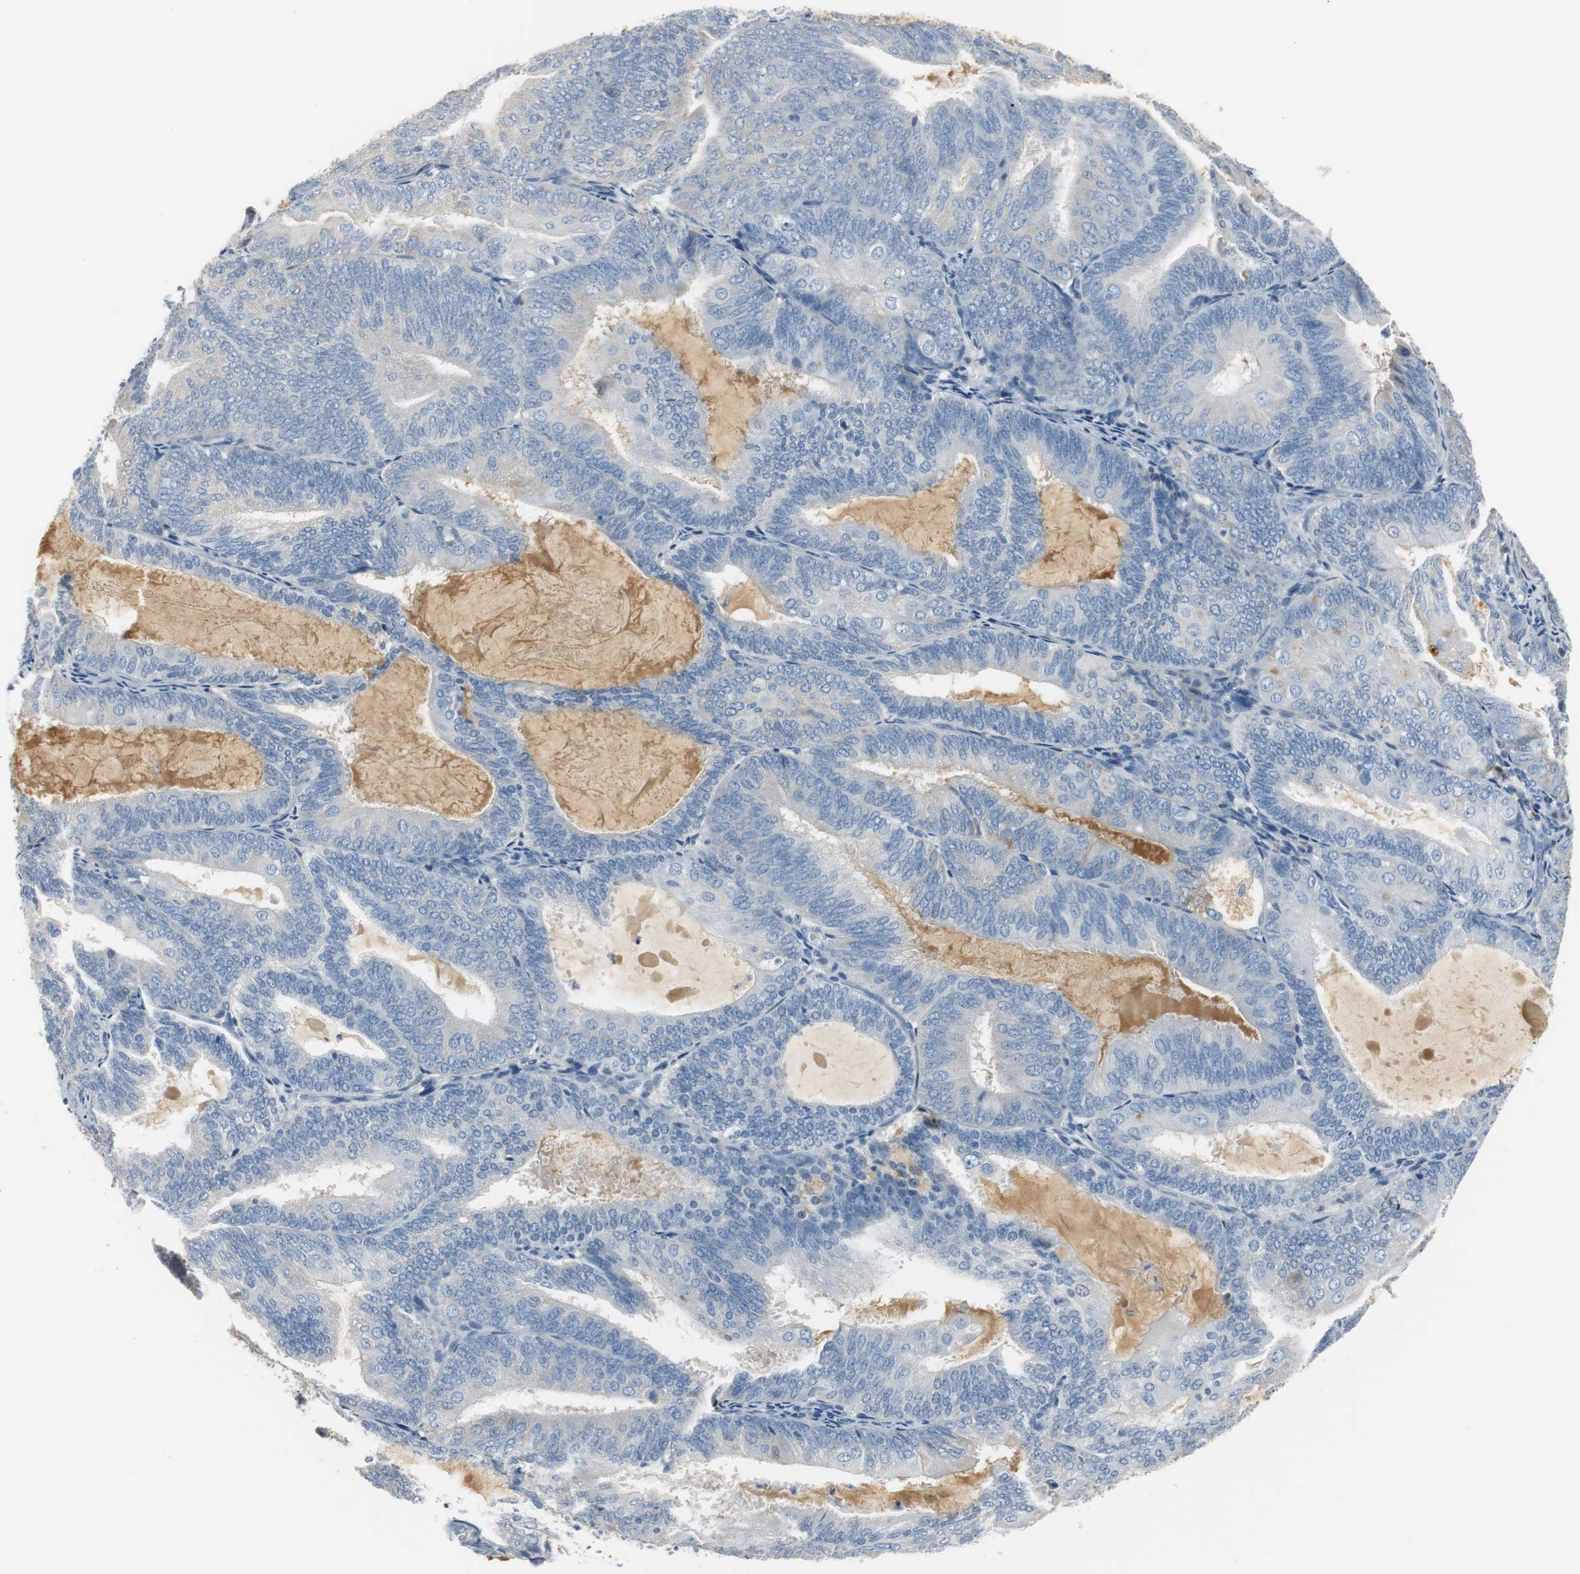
{"staining": {"intensity": "weak", "quantity": "<25%", "location": "cytoplasmic/membranous"}, "tissue": "endometrial cancer", "cell_type": "Tumor cells", "image_type": "cancer", "snomed": [{"axis": "morphology", "description": "Adenocarcinoma, NOS"}, {"axis": "topography", "description": "Endometrium"}], "caption": "IHC of human endometrial adenocarcinoma exhibits no expression in tumor cells. (IHC, brightfield microscopy, high magnification).", "gene": "SERPINF1", "patient": {"sex": "female", "age": 81}}